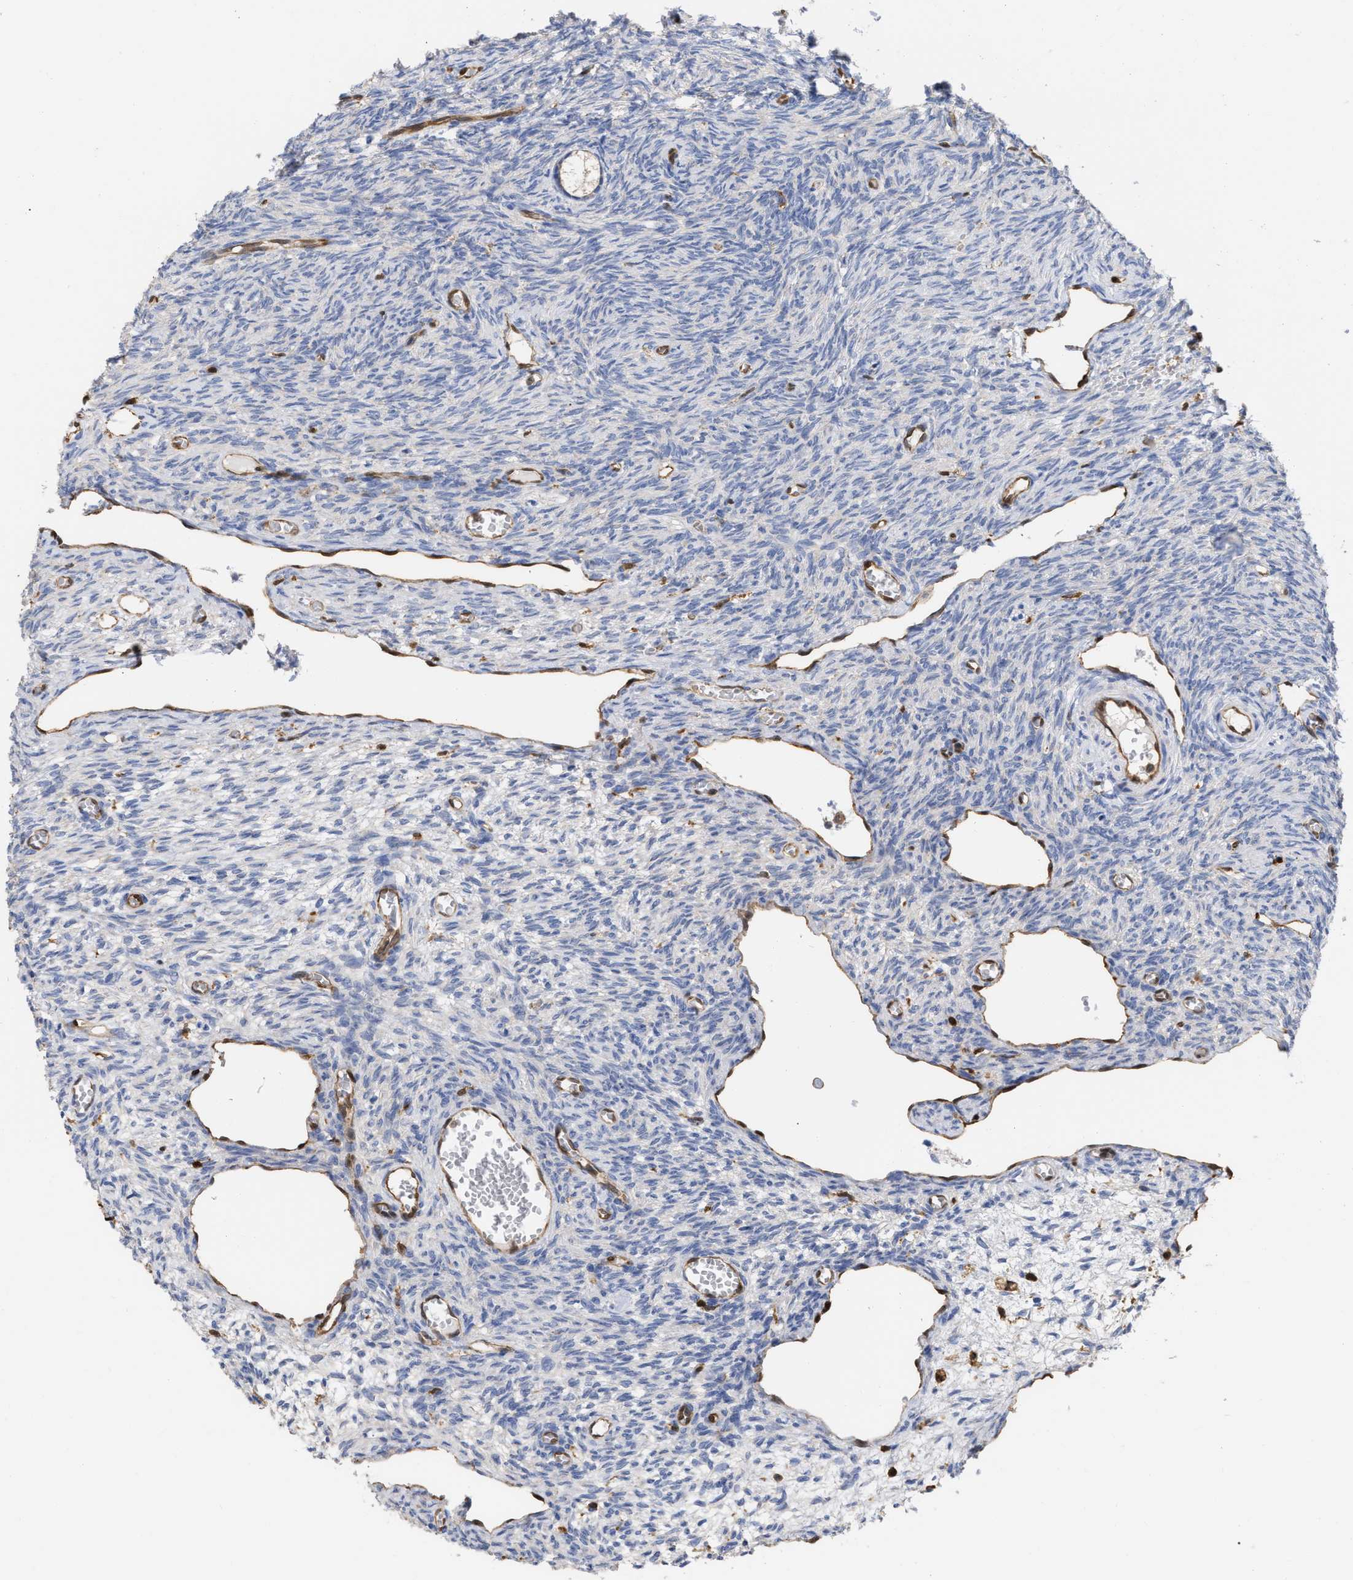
{"staining": {"intensity": "negative", "quantity": "none", "location": "none"}, "tissue": "ovary", "cell_type": "Follicle cells", "image_type": "normal", "snomed": [{"axis": "morphology", "description": "Normal tissue, NOS"}, {"axis": "topography", "description": "Ovary"}], "caption": "Micrograph shows no protein positivity in follicle cells of unremarkable ovary.", "gene": "GIMAP4", "patient": {"sex": "female", "age": 27}}